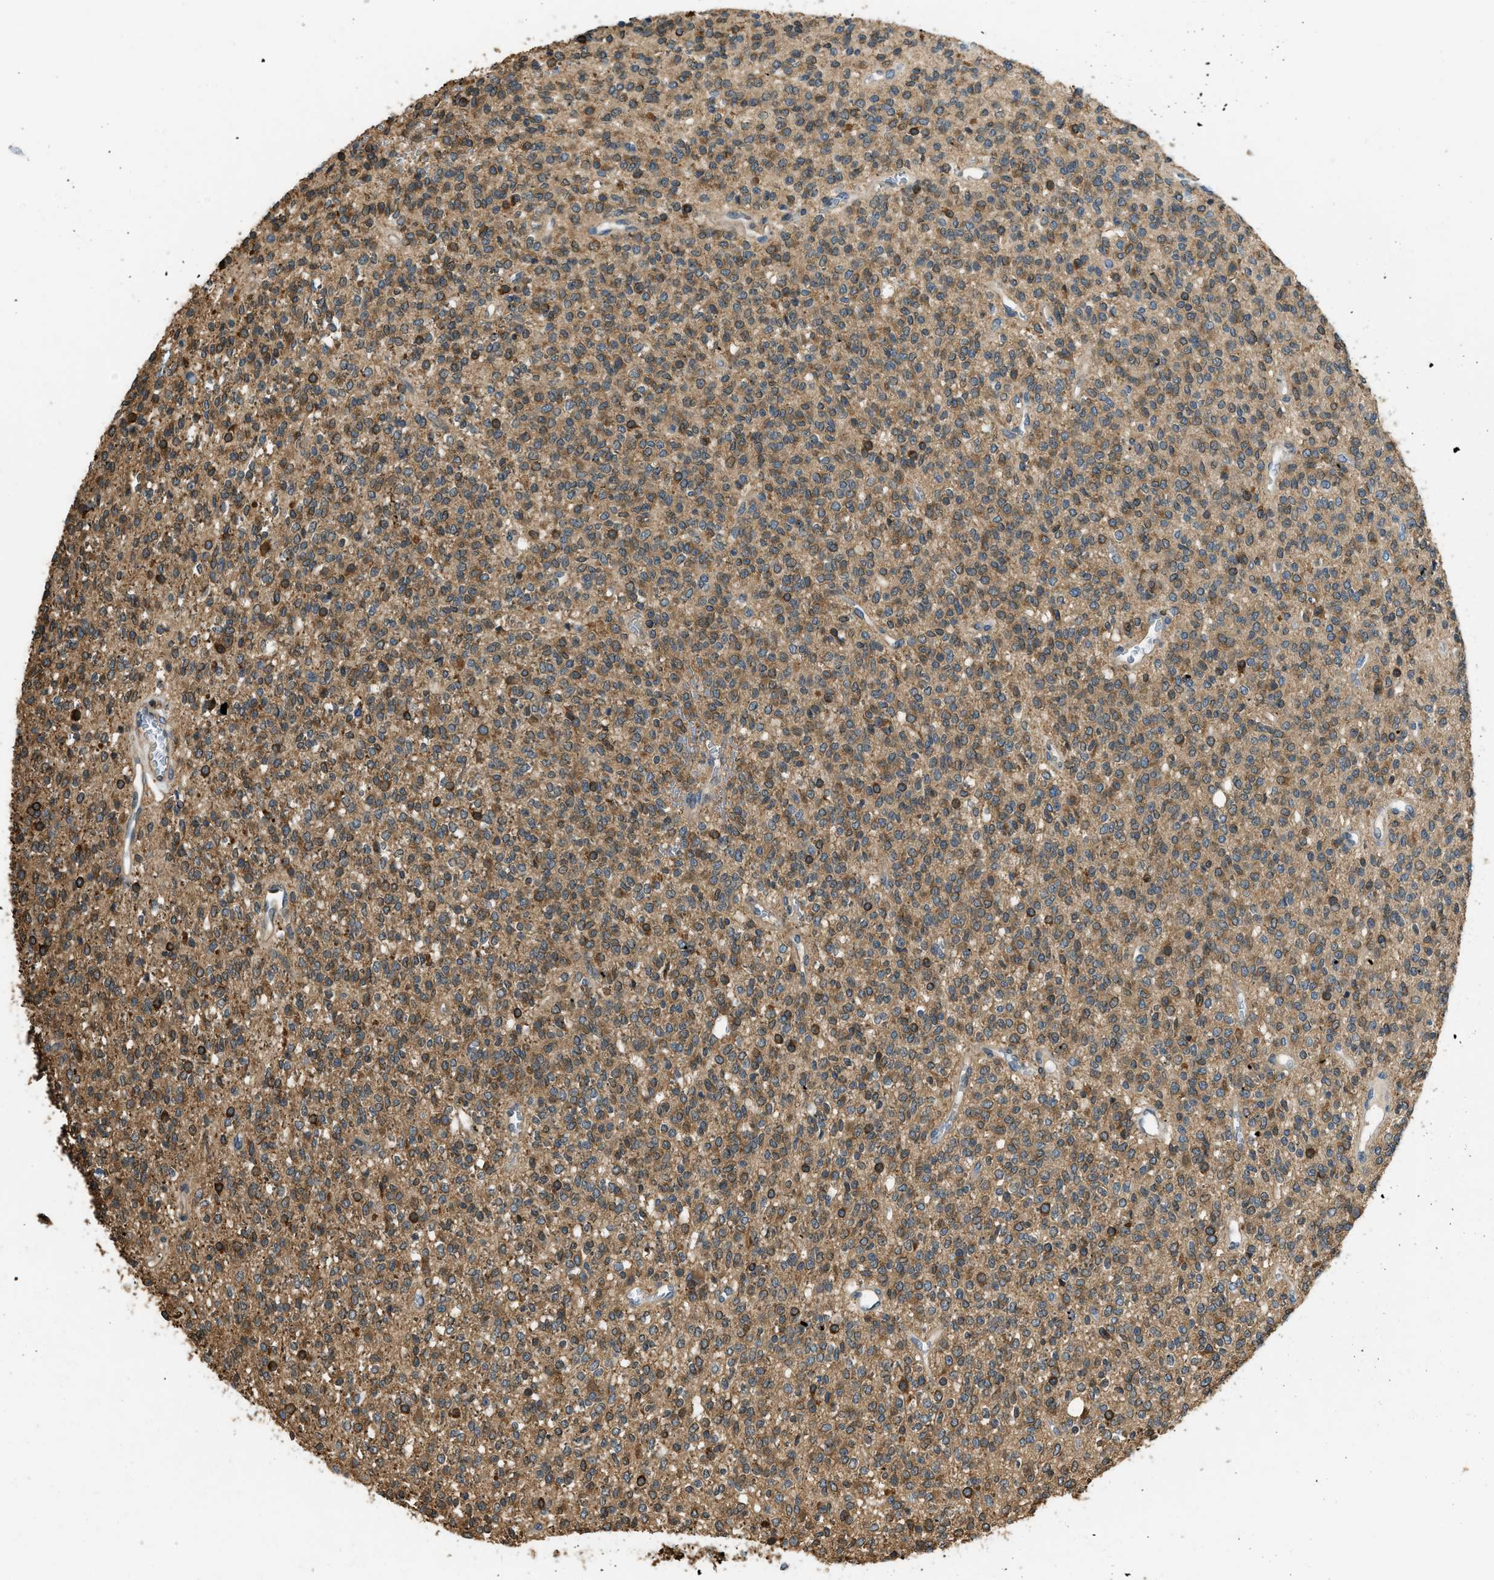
{"staining": {"intensity": "moderate", "quantity": "25%-75%", "location": "cytoplasmic/membranous"}, "tissue": "glioma", "cell_type": "Tumor cells", "image_type": "cancer", "snomed": [{"axis": "morphology", "description": "Glioma, malignant, High grade"}, {"axis": "topography", "description": "Brain"}], "caption": "High-power microscopy captured an IHC micrograph of malignant glioma (high-grade), revealing moderate cytoplasmic/membranous staining in about 25%-75% of tumor cells. The staining was performed using DAB to visualize the protein expression in brown, while the nuclei were stained in blue with hematoxylin (Magnification: 20x).", "gene": "OS9", "patient": {"sex": "male", "age": 34}}